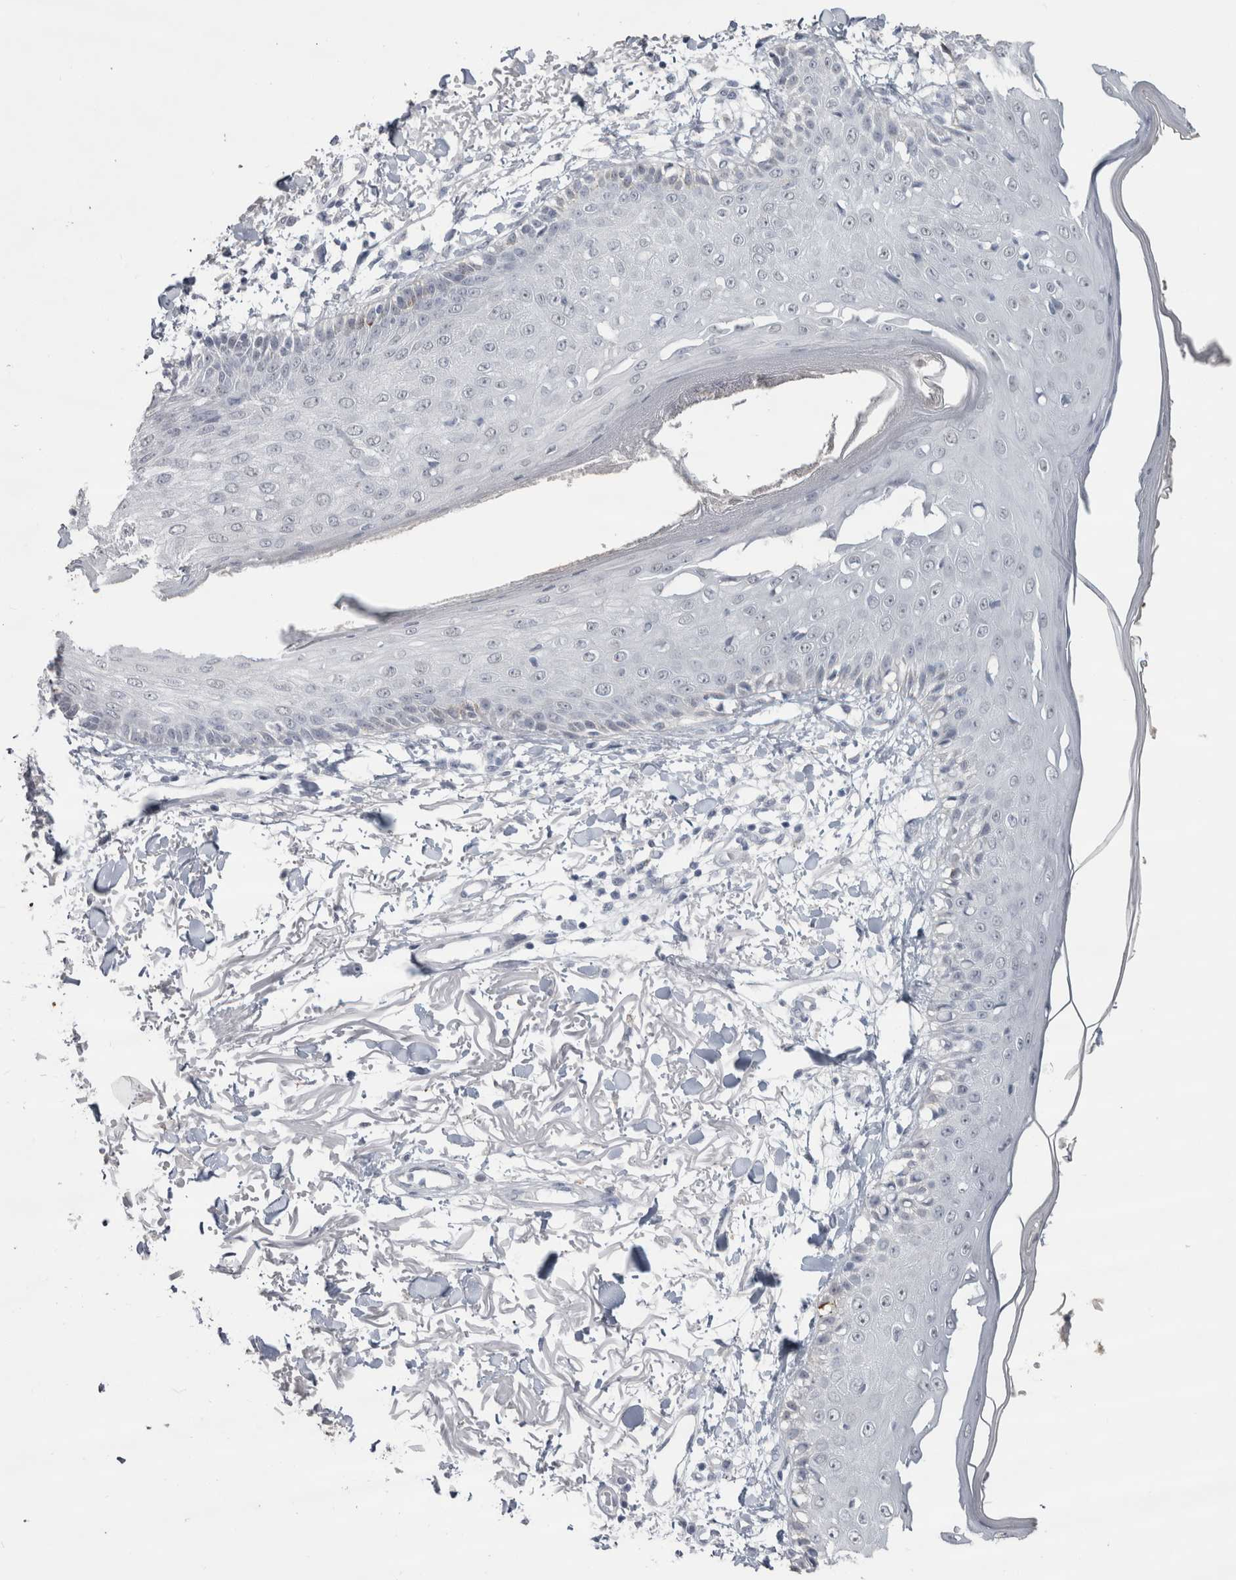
{"staining": {"intensity": "negative", "quantity": "none", "location": "none"}, "tissue": "skin", "cell_type": "Fibroblasts", "image_type": "normal", "snomed": [{"axis": "morphology", "description": "Normal tissue, NOS"}, {"axis": "morphology", "description": "Squamous cell carcinoma, NOS"}, {"axis": "topography", "description": "Skin"}, {"axis": "topography", "description": "Peripheral nerve tissue"}], "caption": "A high-resolution image shows immunohistochemistry (IHC) staining of unremarkable skin, which exhibits no significant expression in fibroblasts. (IHC, brightfield microscopy, high magnification).", "gene": "CDH17", "patient": {"sex": "male", "age": 83}}